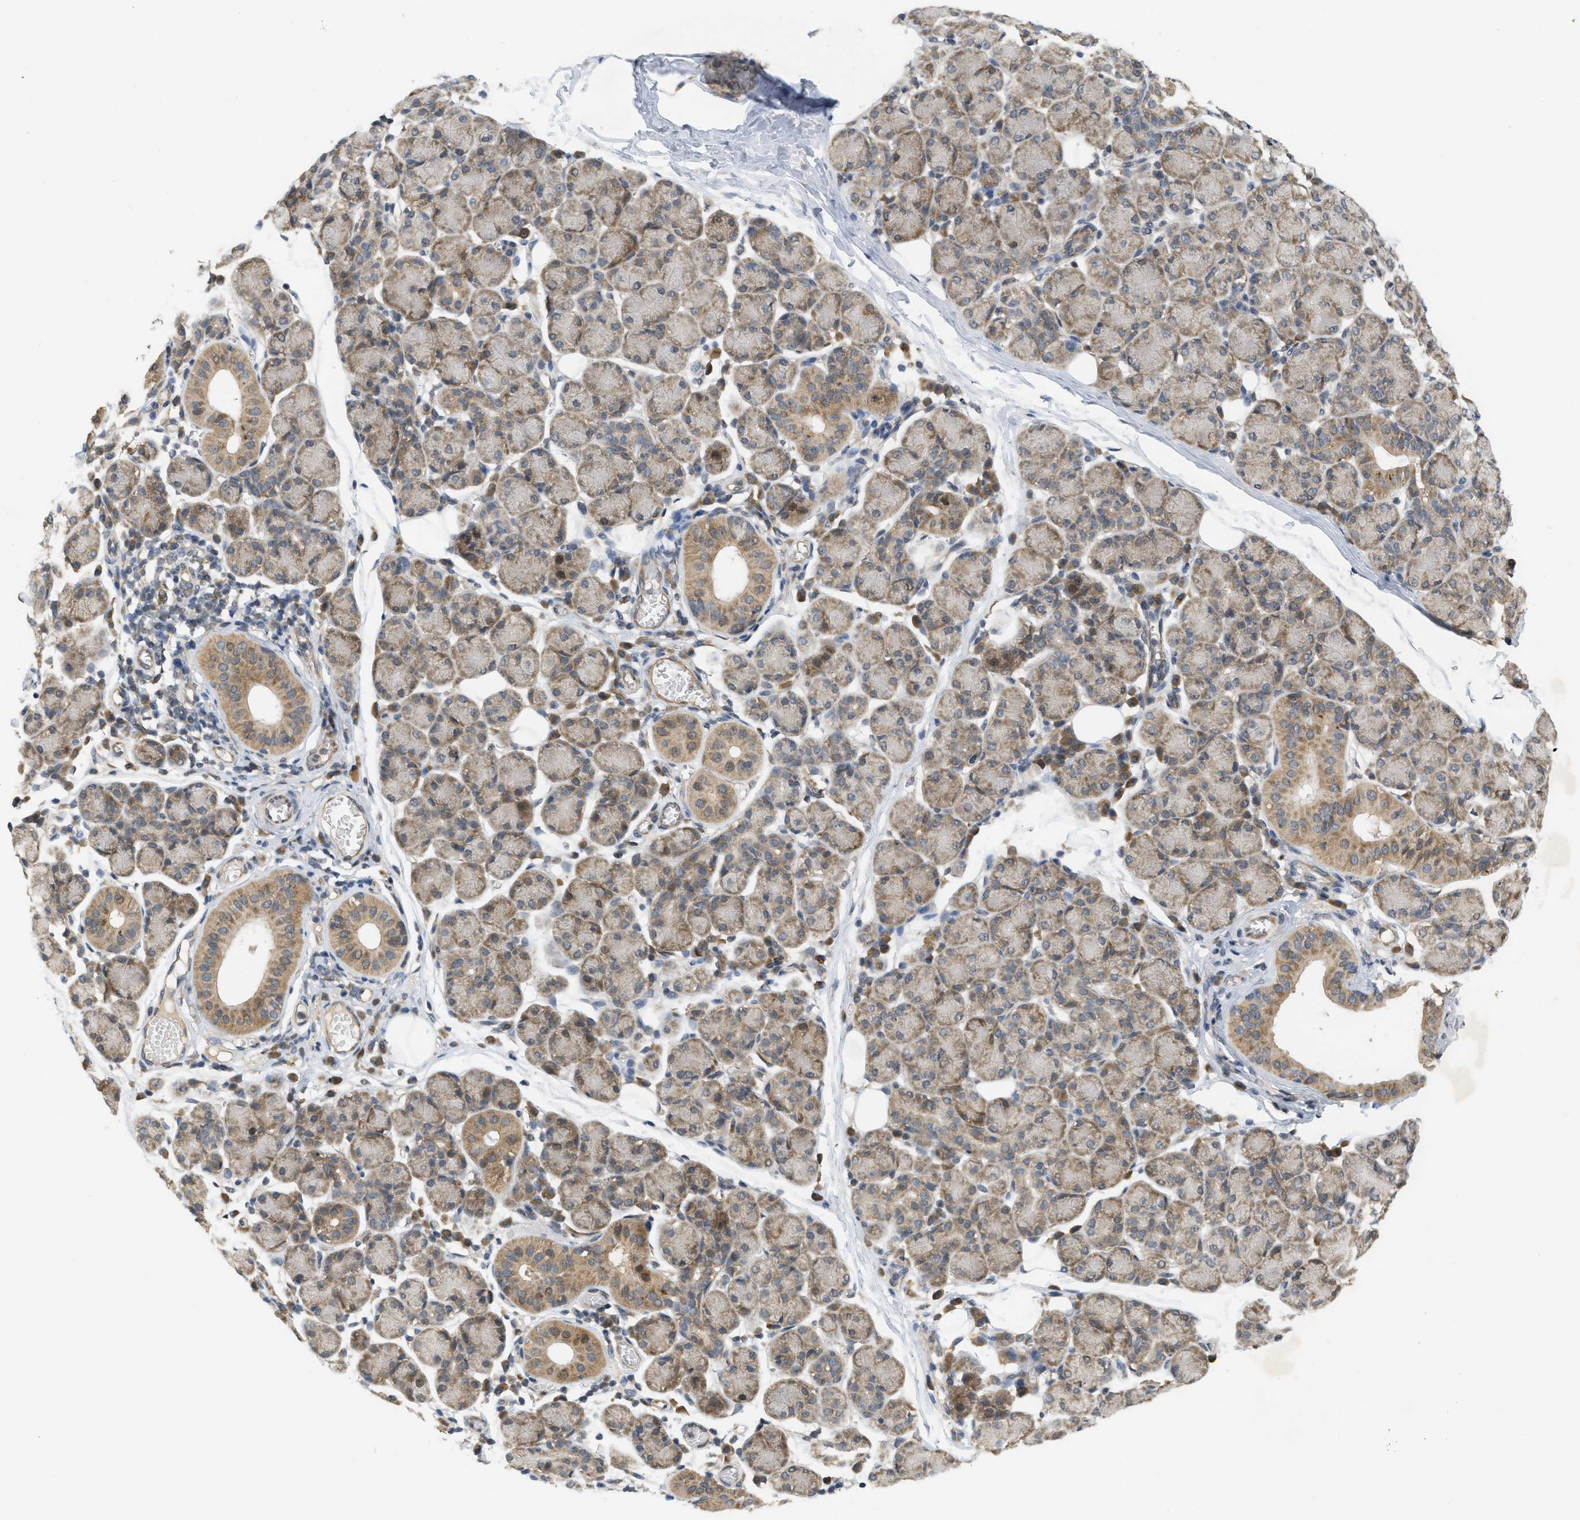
{"staining": {"intensity": "moderate", "quantity": ">75%", "location": "cytoplasmic/membranous"}, "tissue": "salivary gland", "cell_type": "Glandular cells", "image_type": "normal", "snomed": [{"axis": "morphology", "description": "Normal tissue, NOS"}, {"axis": "morphology", "description": "Inflammation, NOS"}, {"axis": "topography", "description": "Lymph node"}, {"axis": "topography", "description": "Salivary gland"}], "caption": "Glandular cells reveal moderate cytoplasmic/membranous positivity in about >75% of cells in benign salivary gland.", "gene": "PRKD1", "patient": {"sex": "male", "age": 3}}